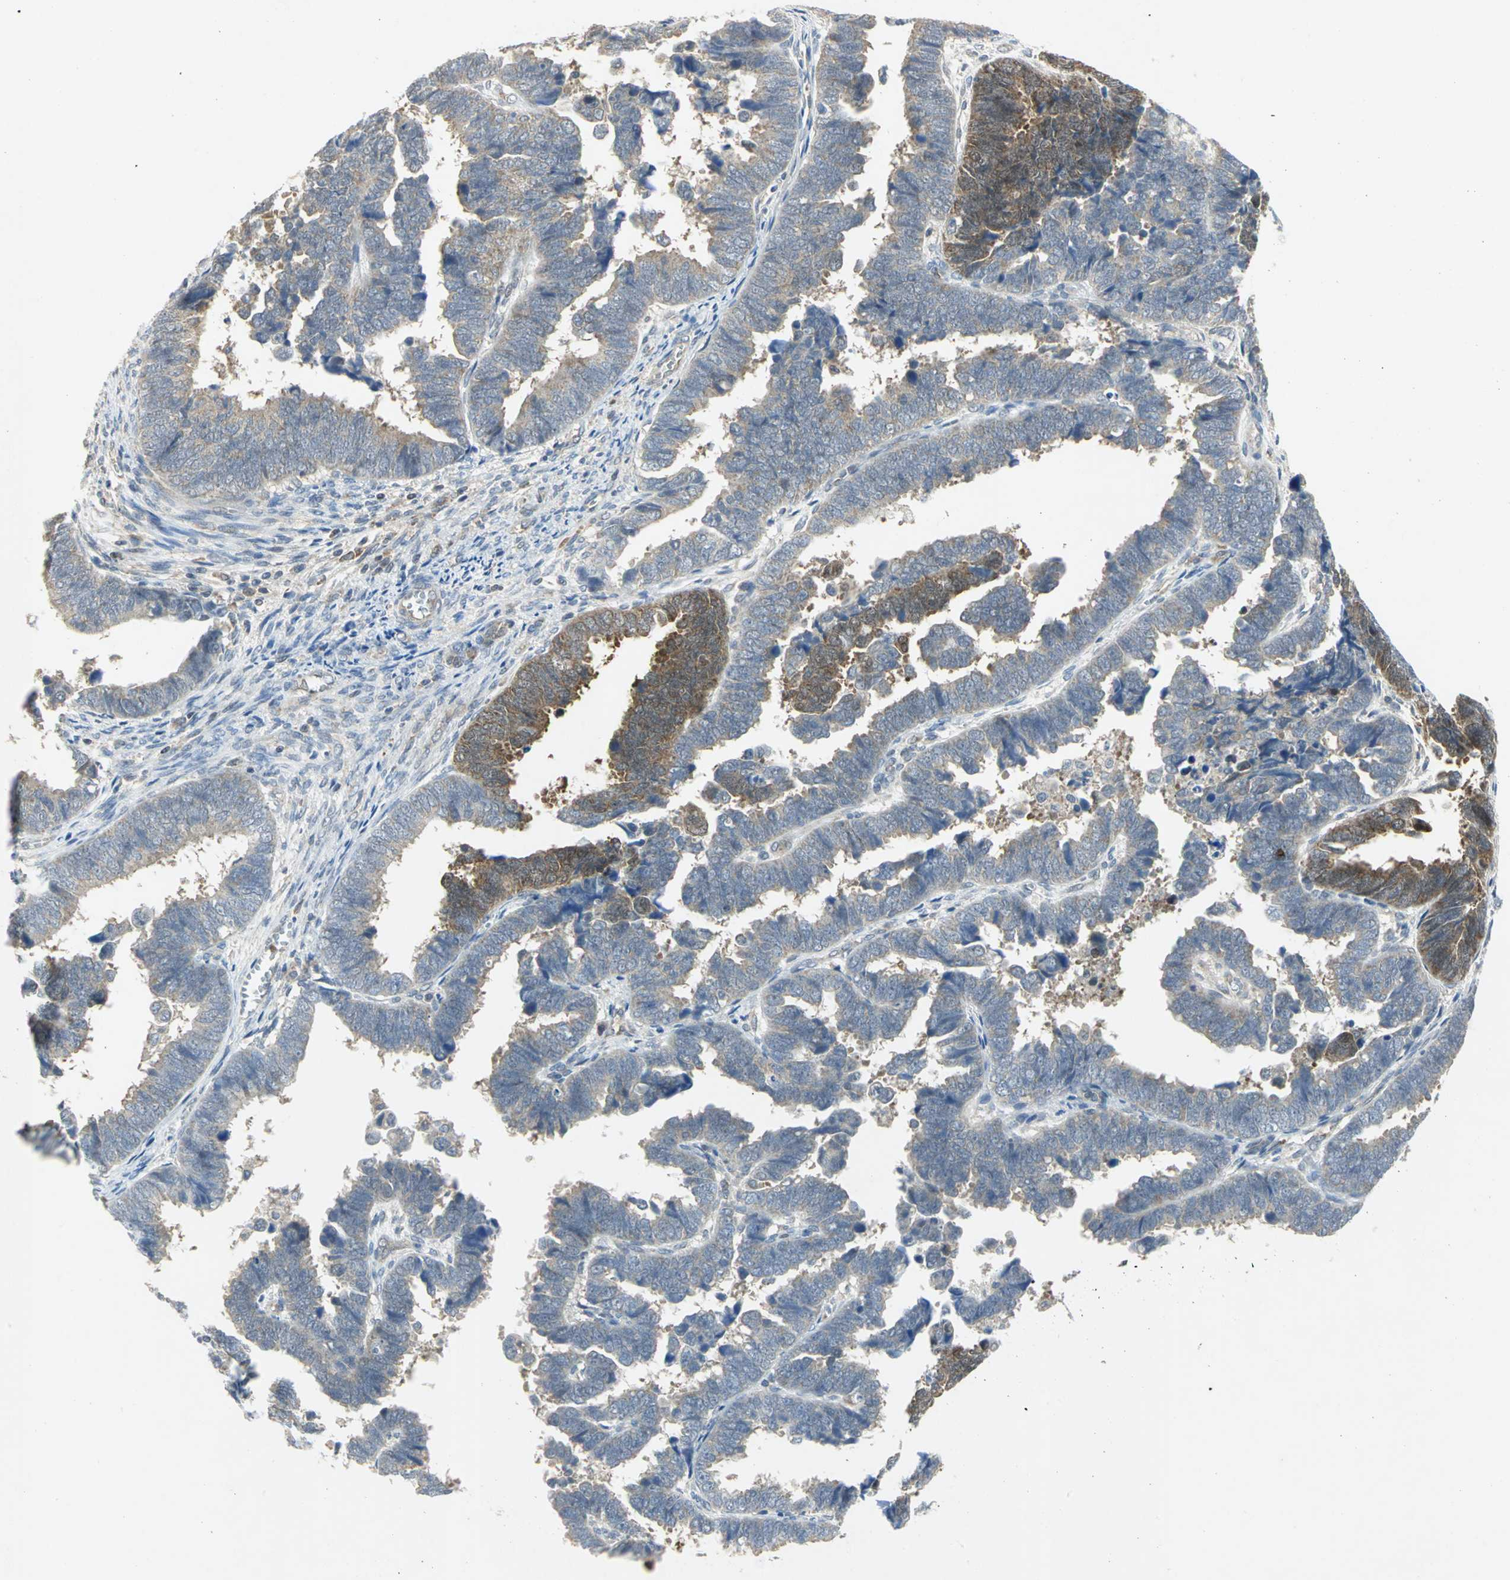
{"staining": {"intensity": "moderate", "quantity": "<25%", "location": "cytoplasmic/membranous"}, "tissue": "endometrial cancer", "cell_type": "Tumor cells", "image_type": "cancer", "snomed": [{"axis": "morphology", "description": "Adenocarcinoma, NOS"}, {"axis": "topography", "description": "Endometrium"}], "caption": "IHC micrograph of neoplastic tissue: endometrial adenocarcinoma stained using IHC shows low levels of moderate protein expression localized specifically in the cytoplasmic/membranous of tumor cells, appearing as a cytoplasmic/membranous brown color.", "gene": "PPIA", "patient": {"sex": "female", "age": 75}}